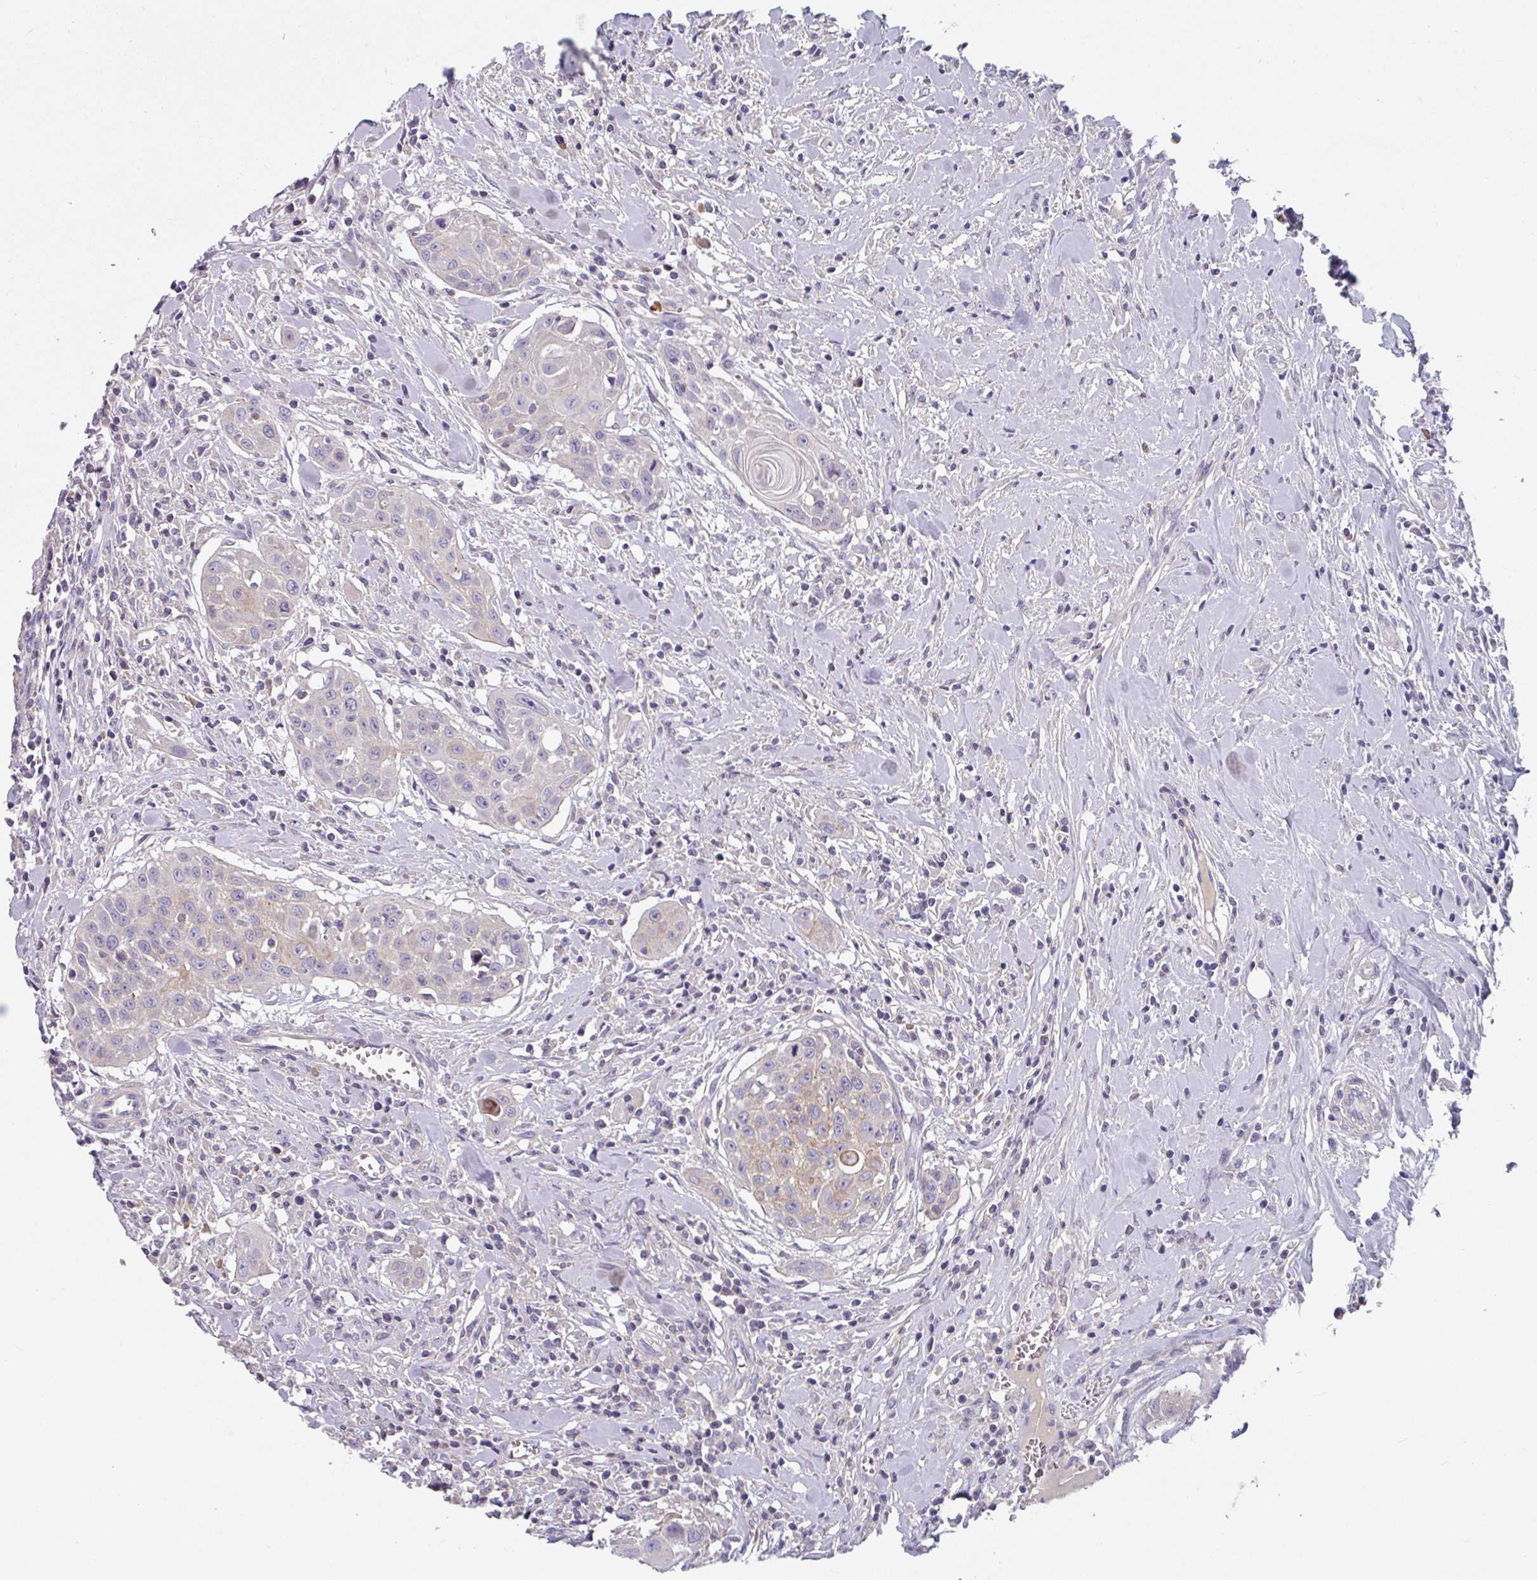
{"staining": {"intensity": "negative", "quantity": "none", "location": "none"}, "tissue": "head and neck cancer", "cell_type": "Tumor cells", "image_type": "cancer", "snomed": [{"axis": "morphology", "description": "Squamous cell carcinoma, NOS"}, {"axis": "topography", "description": "Lymph node"}, {"axis": "topography", "description": "Salivary gland"}, {"axis": "topography", "description": "Head-Neck"}], "caption": "Tumor cells are negative for protein expression in human head and neck squamous cell carcinoma.", "gene": "TMEM132A", "patient": {"sex": "female", "age": 74}}